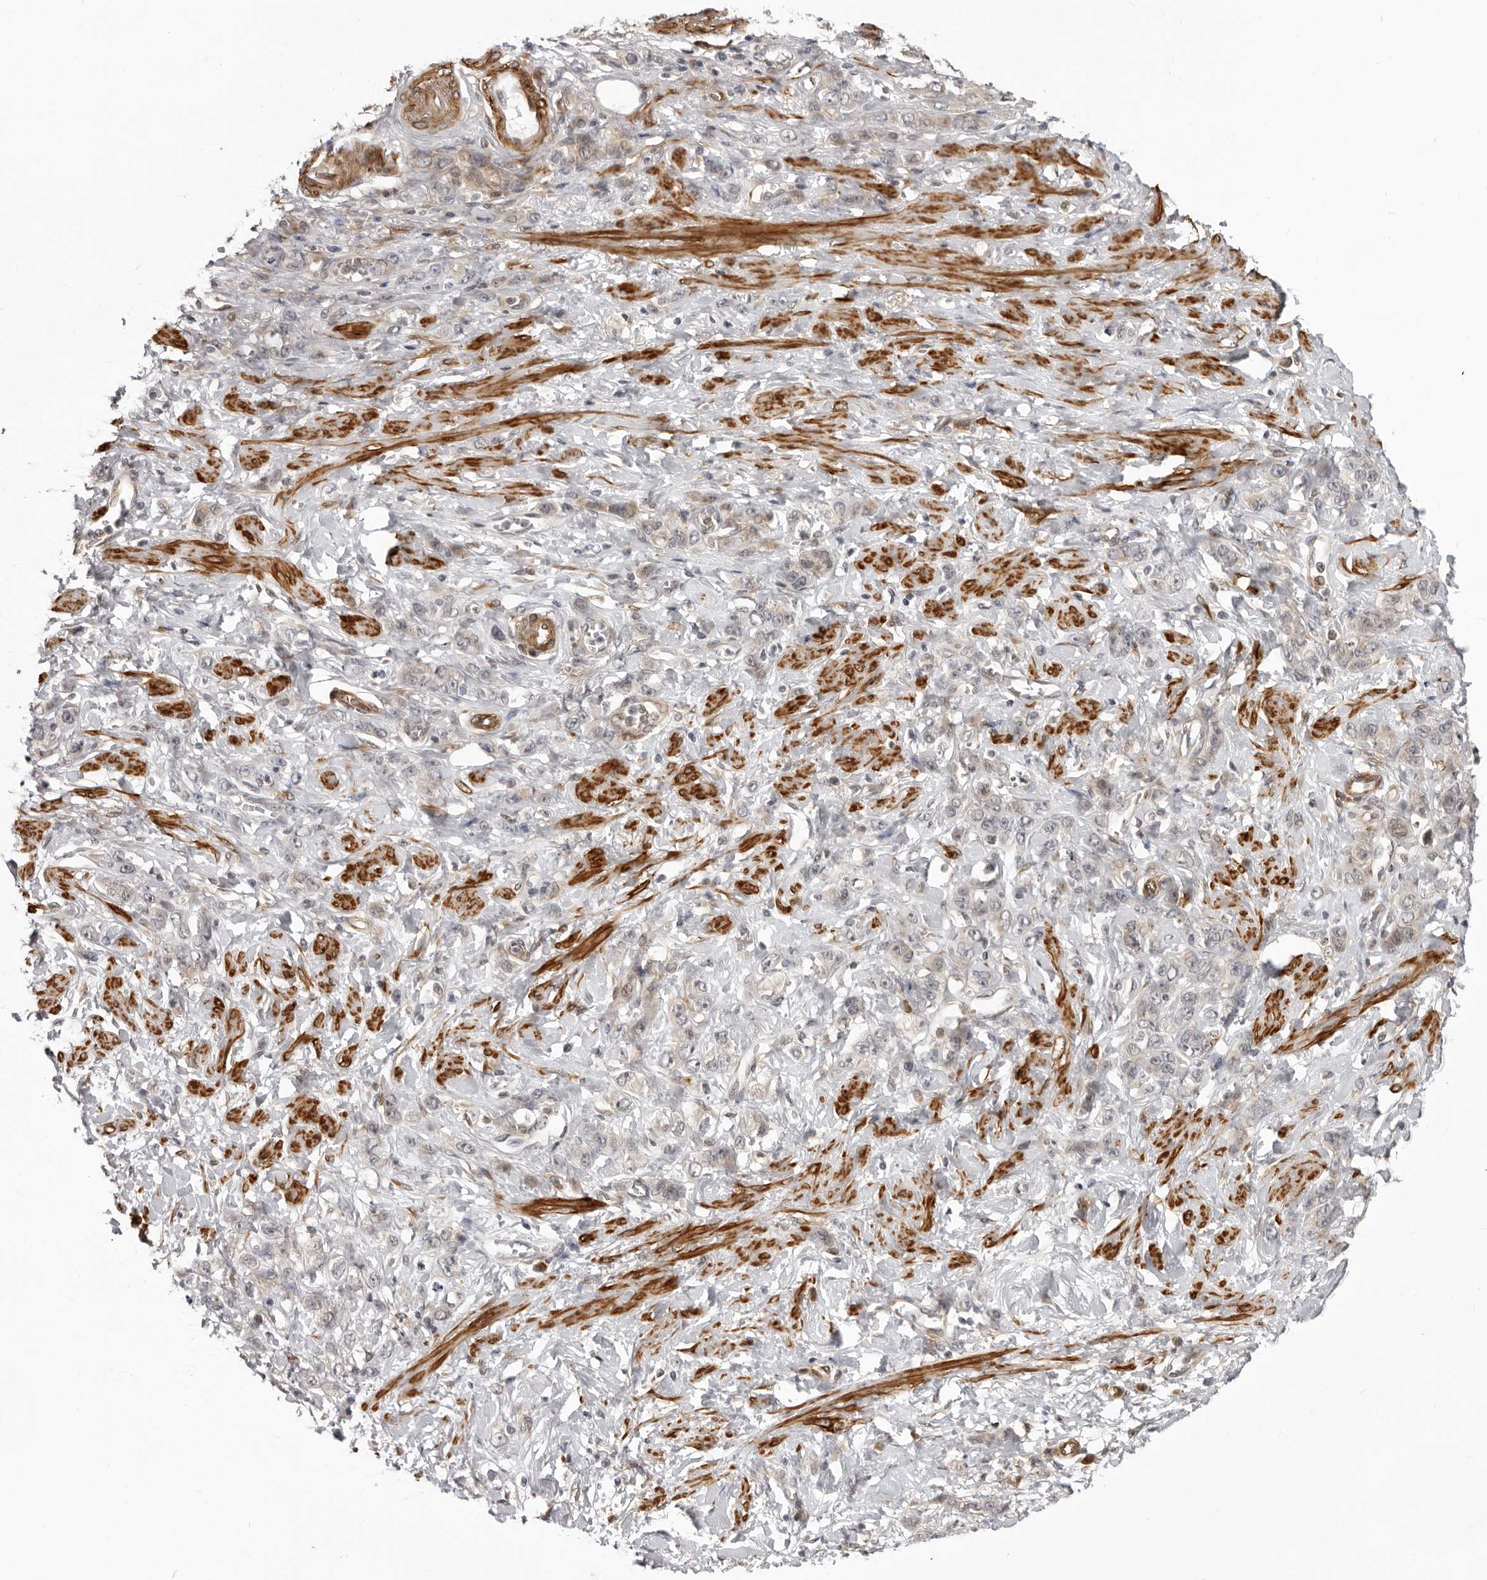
{"staining": {"intensity": "weak", "quantity": "<25%", "location": "cytoplasmic/membranous"}, "tissue": "stomach cancer", "cell_type": "Tumor cells", "image_type": "cancer", "snomed": [{"axis": "morphology", "description": "Adenocarcinoma, NOS"}, {"axis": "topography", "description": "Stomach"}], "caption": "A high-resolution photomicrograph shows immunohistochemistry staining of adenocarcinoma (stomach), which displays no significant staining in tumor cells. (Stains: DAB (3,3'-diaminobenzidine) immunohistochemistry (IHC) with hematoxylin counter stain, Microscopy: brightfield microscopy at high magnification).", "gene": "SRGAP2", "patient": {"sex": "male", "age": 82}}